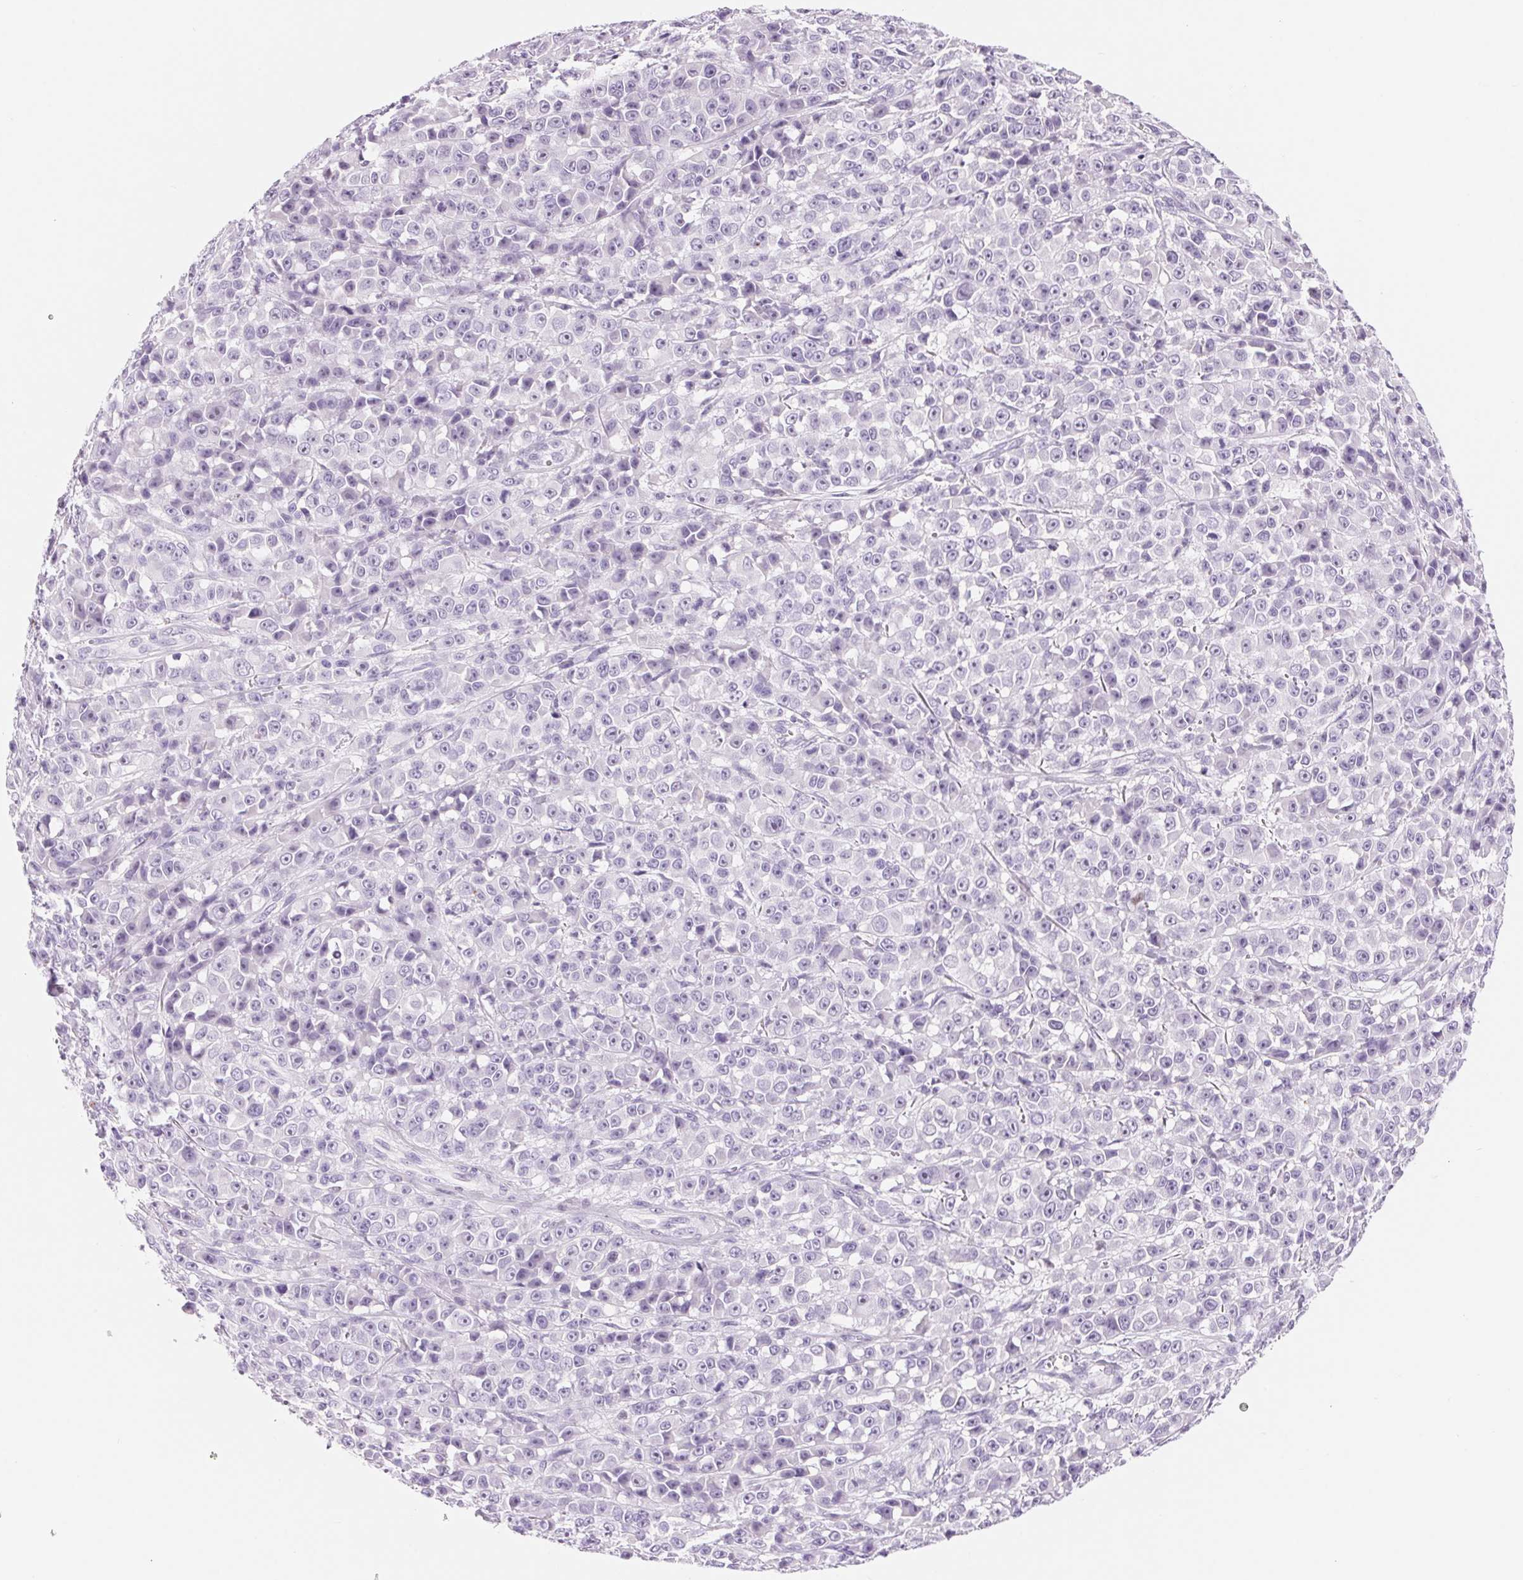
{"staining": {"intensity": "negative", "quantity": "none", "location": "none"}, "tissue": "melanoma", "cell_type": "Tumor cells", "image_type": "cancer", "snomed": [{"axis": "morphology", "description": "Malignant melanoma, NOS"}, {"axis": "topography", "description": "Skin"}, {"axis": "topography", "description": "Skin of back"}], "caption": "Histopathology image shows no significant protein expression in tumor cells of melanoma.", "gene": "ASGR2", "patient": {"sex": "male", "age": 91}}